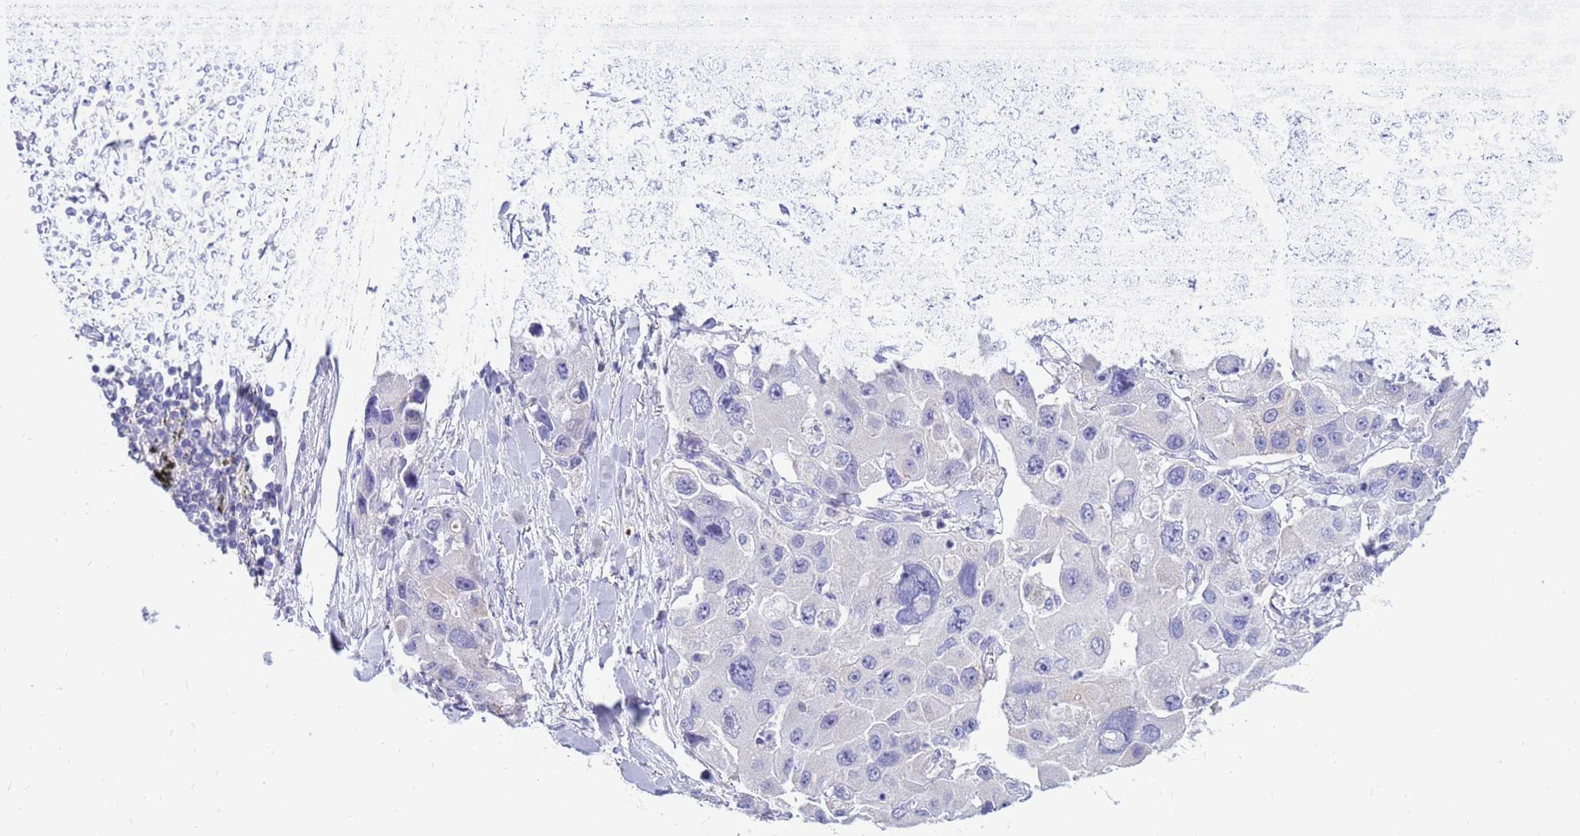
{"staining": {"intensity": "negative", "quantity": "none", "location": "none"}, "tissue": "lung cancer", "cell_type": "Tumor cells", "image_type": "cancer", "snomed": [{"axis": "morphology", "description": "Adenocarcinoma, NOS"}, {"axis": "topography", "description": "Lung"}], "caption": "This is a image of IHC staining of lung adenocarcinoma, which shows no expression in tumor cells.", "gene": "PDE10A", "patient": {"sex": "female", "age": 54}}